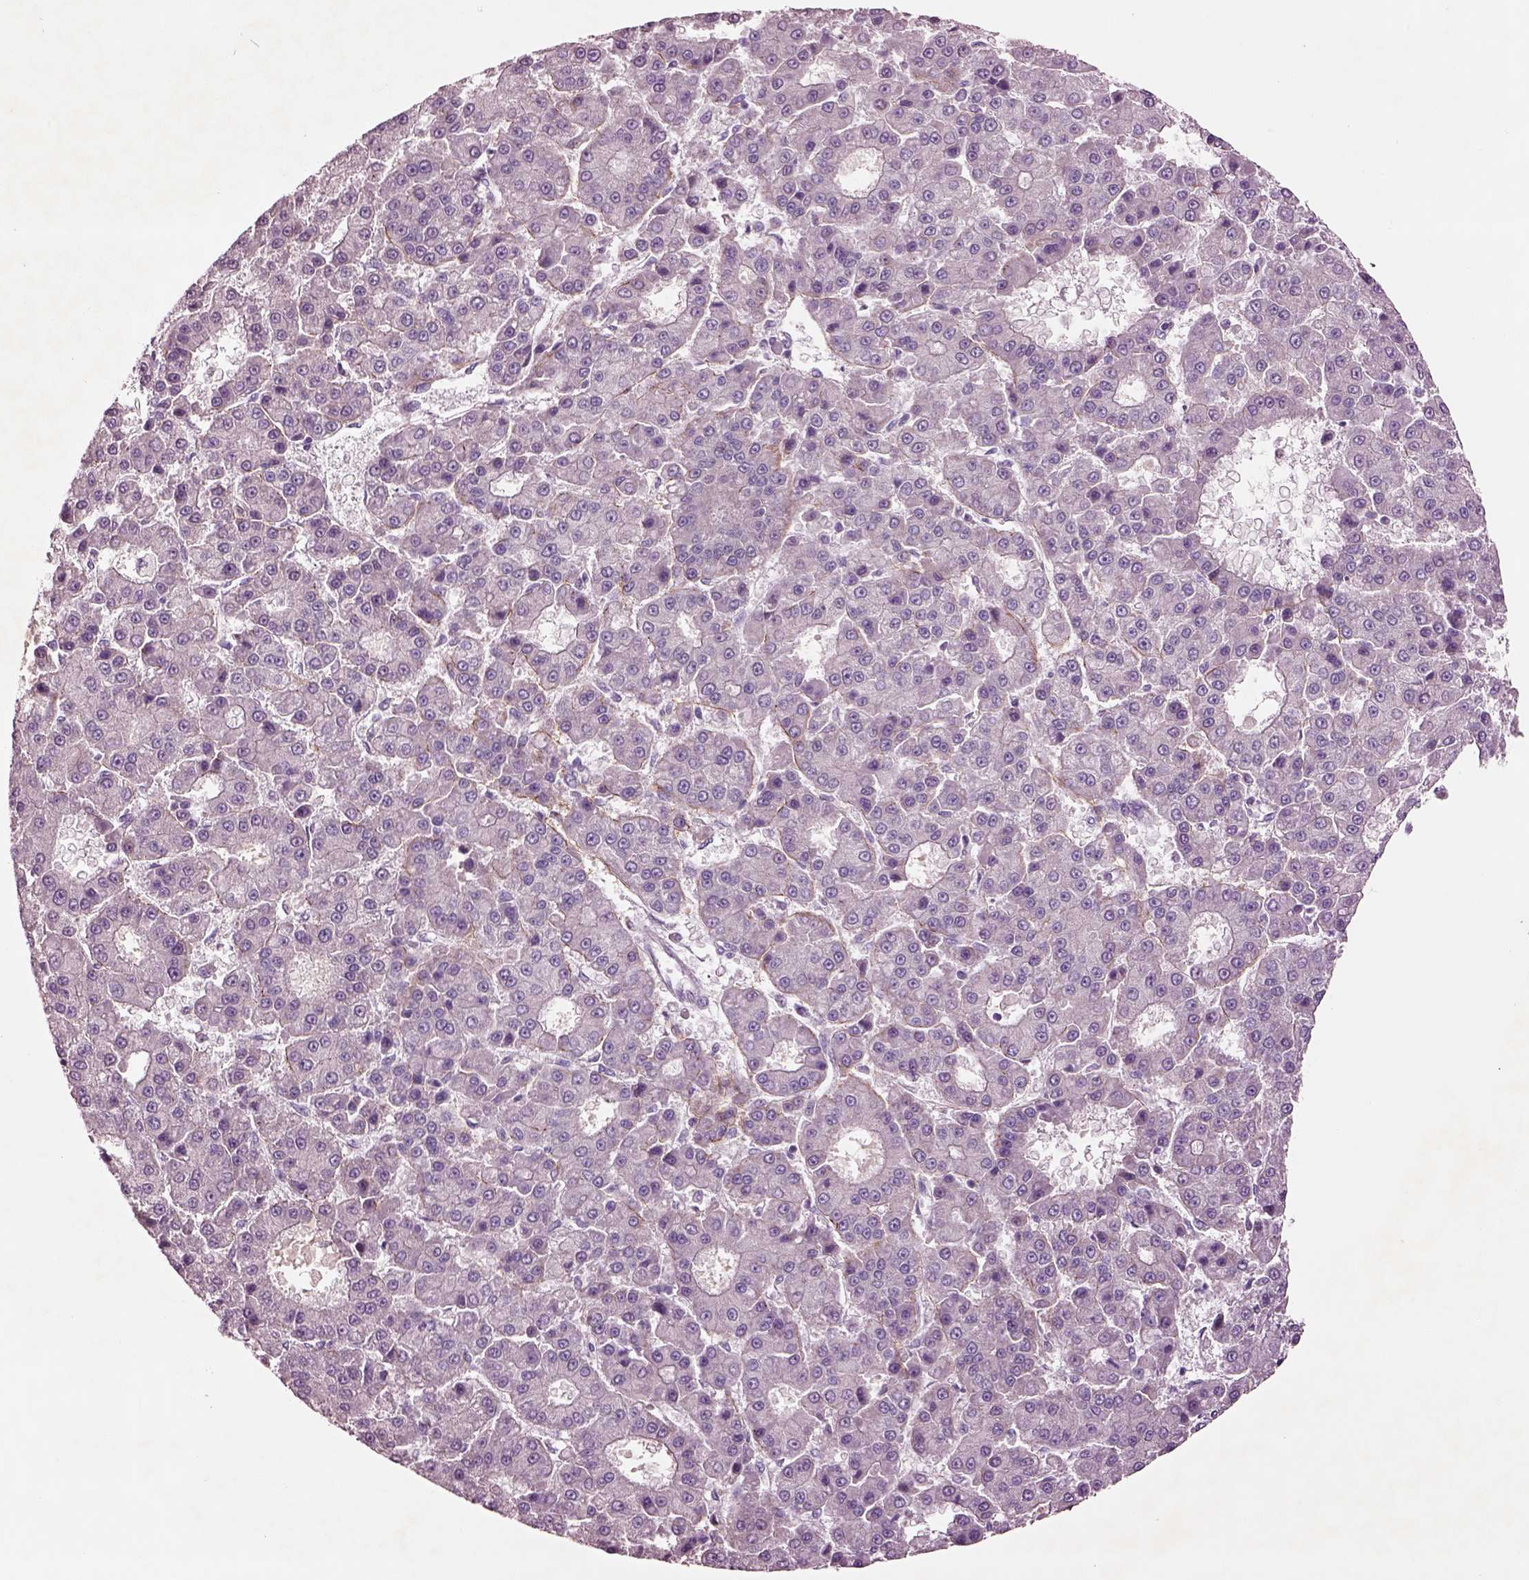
{"staining": {"intensity": "negative", "quantity": "none", "location": "none"}, "tissue": "liver cancer", "cell_type": "Tumor cells", "image_type": "cancer", "snomed": [{"axis": "morphology", "description": "Carcinoma, Hepatocellular, NOS"}, {"axis": "topography", "description": "Liver"}], "caption": "There is no significant expression in tumor cells of liver cancer (hepatocellular carcinoma).", "gene": "SEC23A", "patient": {"sex": "male", "age": 70}}